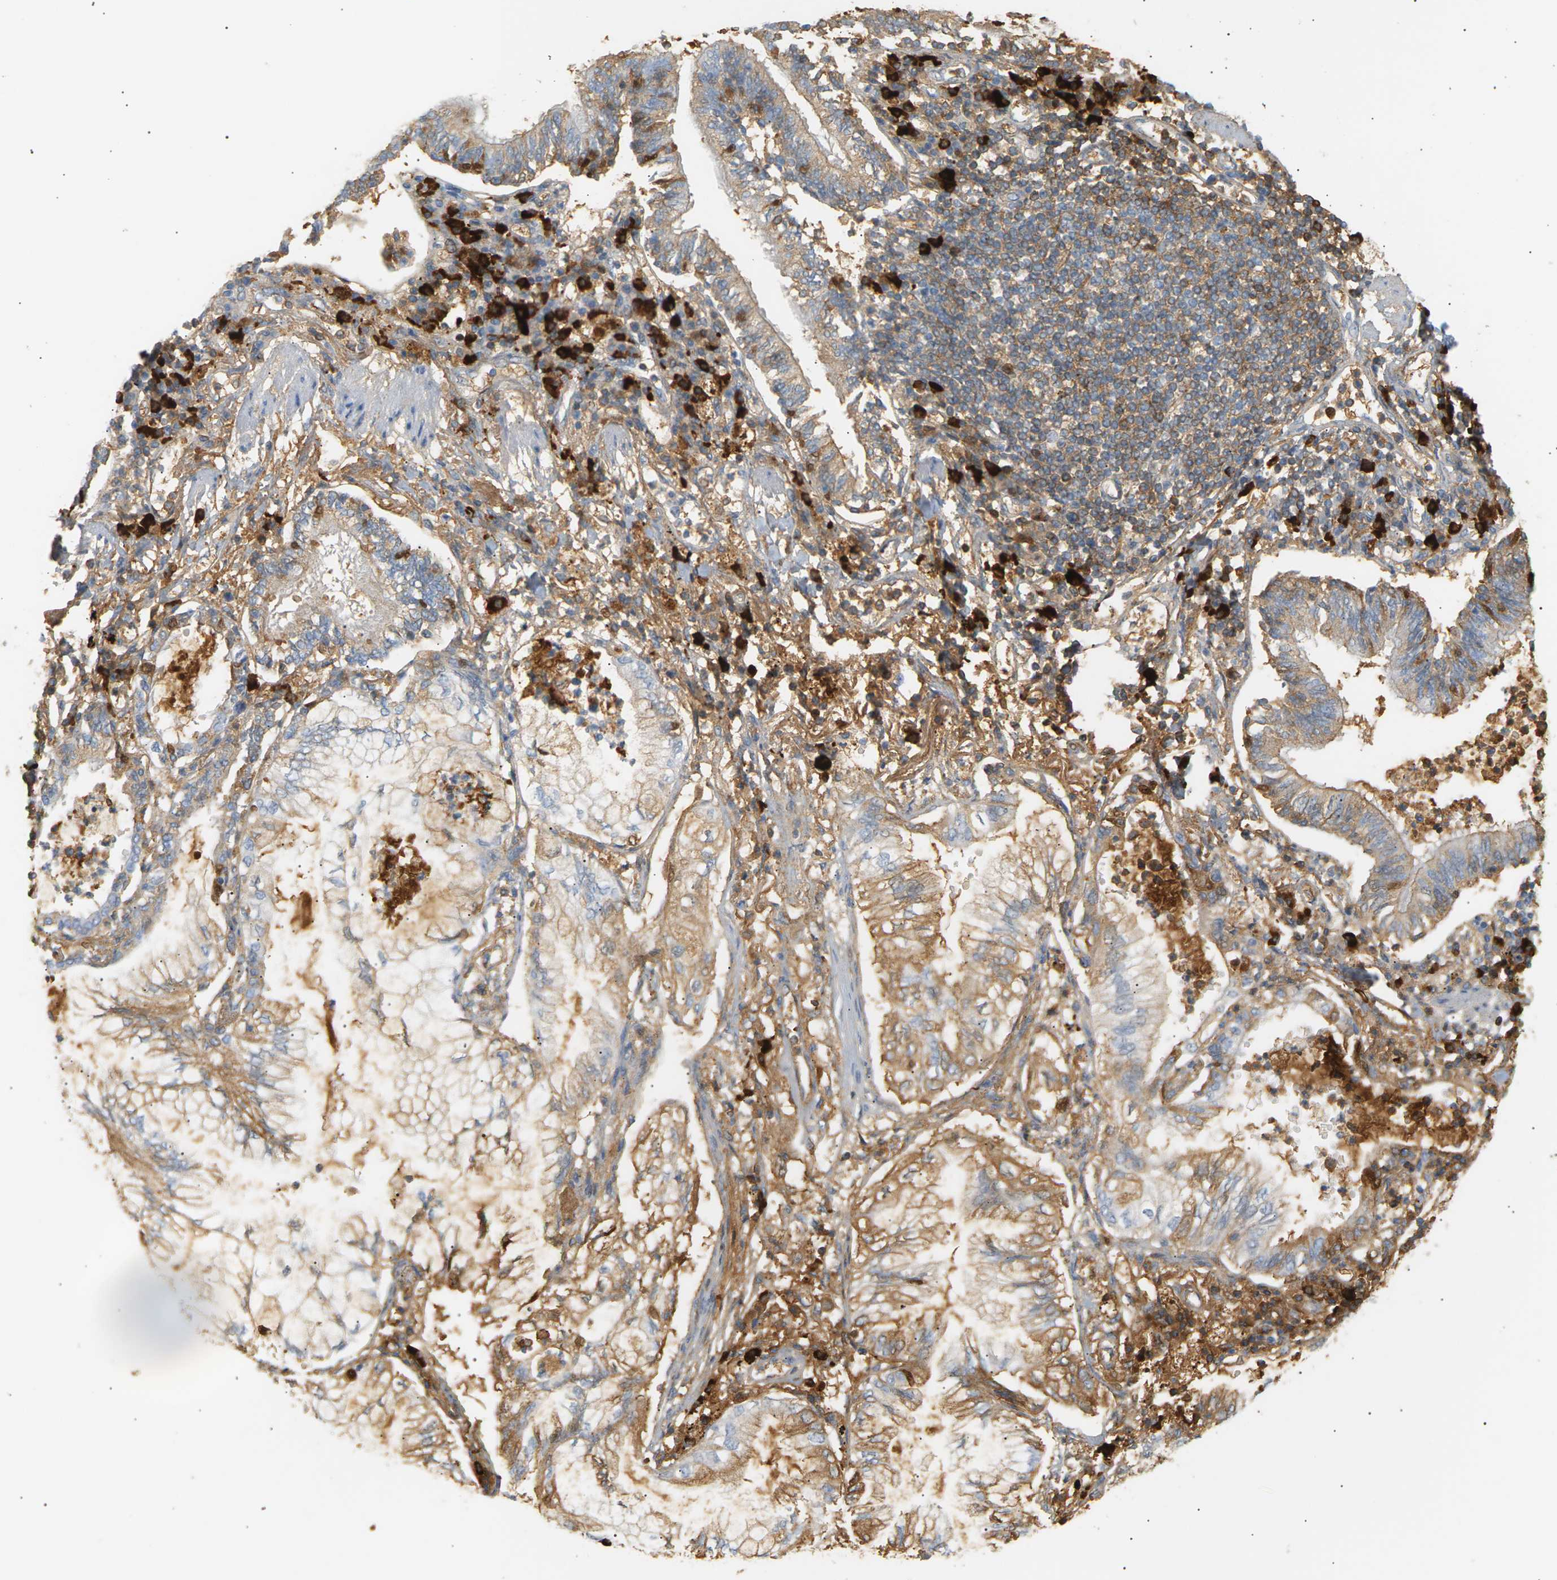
{"staining": {"intensity": "moderate", "quantity": "25%-75%", "location": "cytoplasmic/membranous"}, "tissue": "lung cancer", "cell_type": "Tumor cells", "image_type": "cancer", "snomed": [{"axis": "morphology", "description": "Normal tissue, NOS"}, {"axis": "morphology", "description": "Adenocarcinoma, NOS"}, {"axis": "topography", "description": "Bronchus"}, {"axis": "topography", "description": "Lung"}], "caption": "Adenocarcinoma (lung) stained with a brown dye displays moderate cytoplasmic/membranous positive staining in about 25%-75% of tumor cells.", "gene": "IGLC3", "patient": {"sex": "female", "age": 70}}